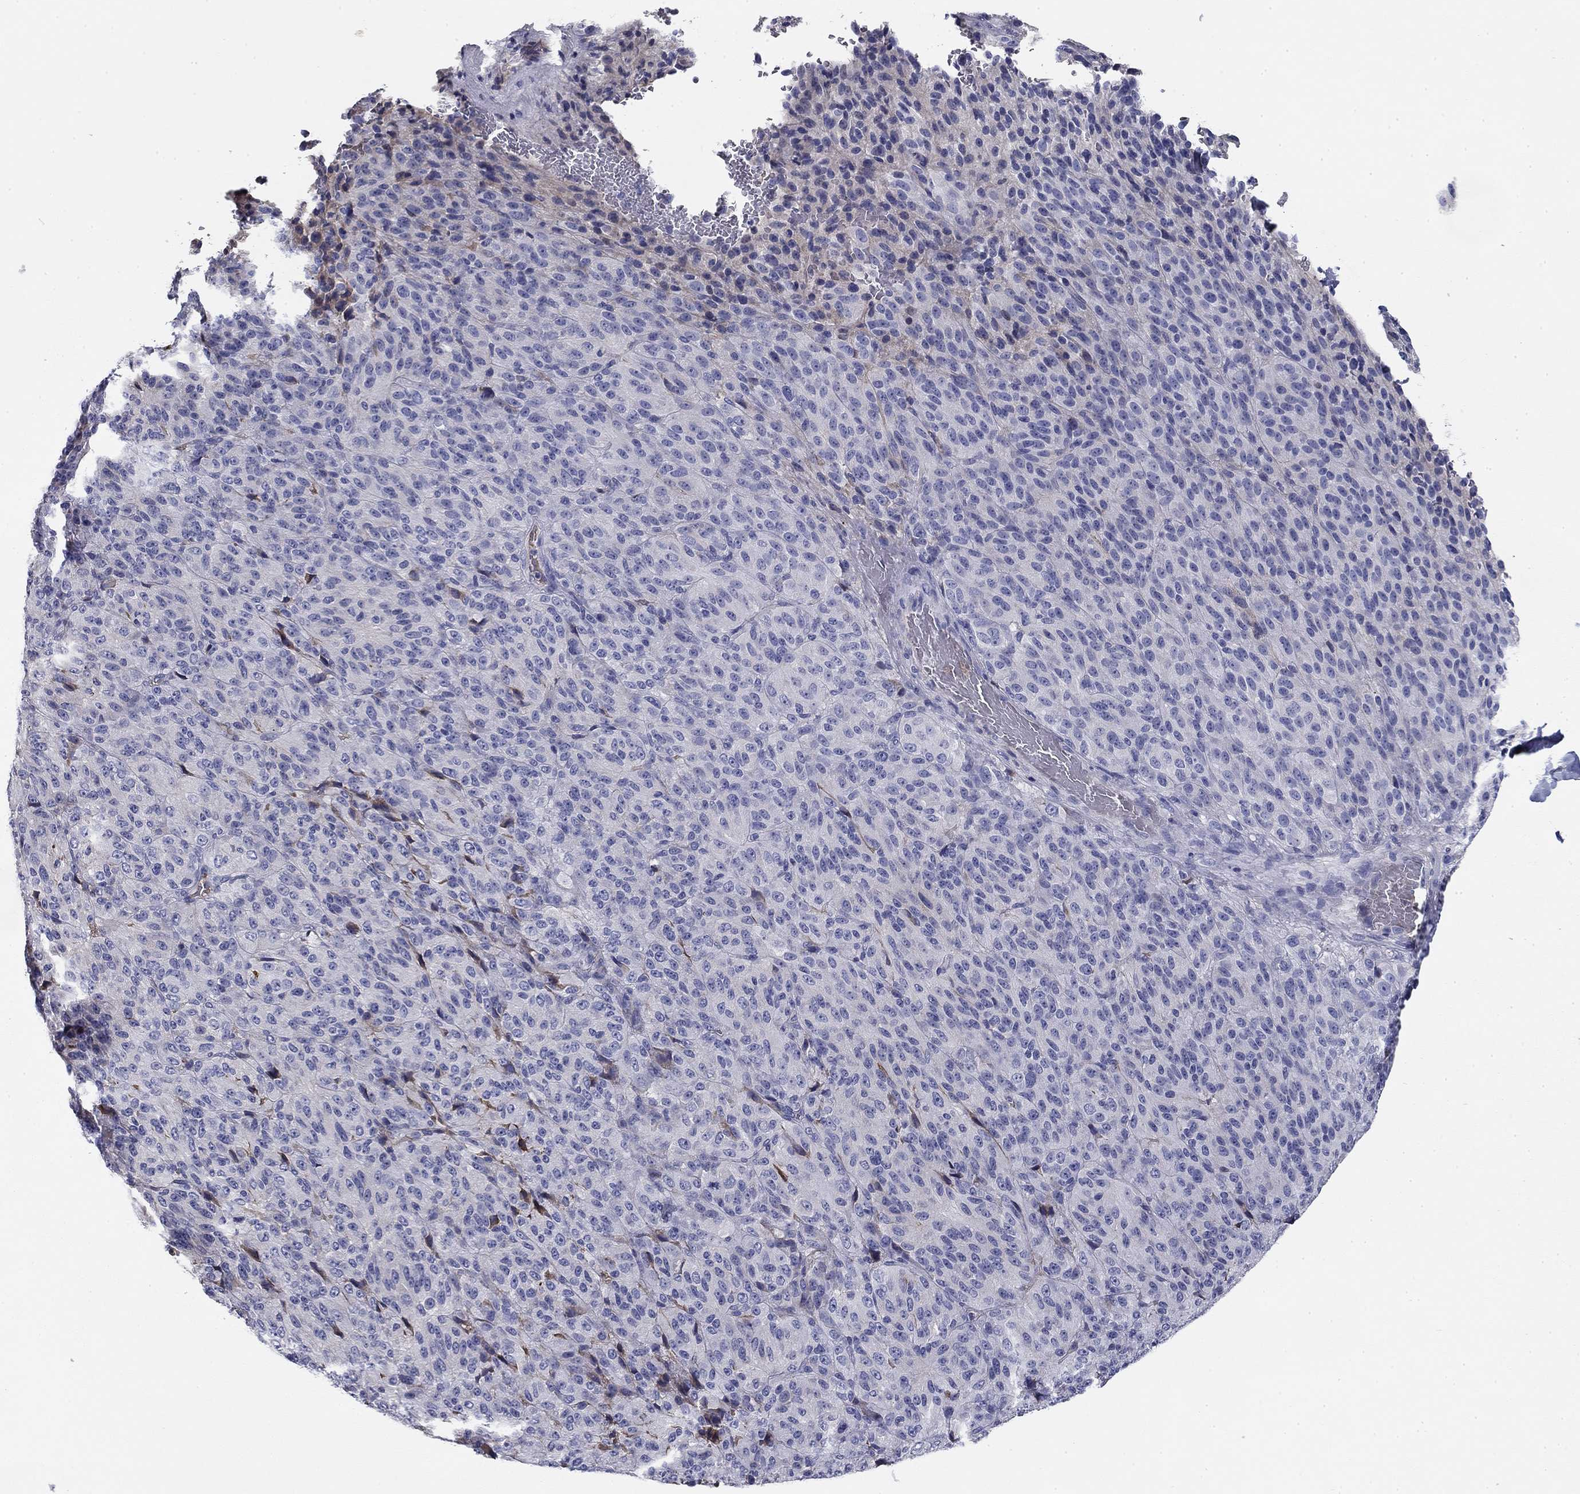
{"staining": {"intensity": "negative", "quantity": "none", "location": "none"}, "tissue": "melanoma", "cell_type": "Tumor cells", "image_type": "cancer", "snomed": [{"axis": "morphology", "description": "Malignant melanoma, Metastatic site"}, {"axis": "topography", "description": "Brain"}], "caption": "Protein analysis of malignant melanoma (metastatic site) shows no significant staining in tumor cells. (DAB (3,3'-diaminobenzidine) immunohistochemistry (IHC), high magnification).", "gene": "CPLX4", "patient": {"sex": "female", "age": 56}}